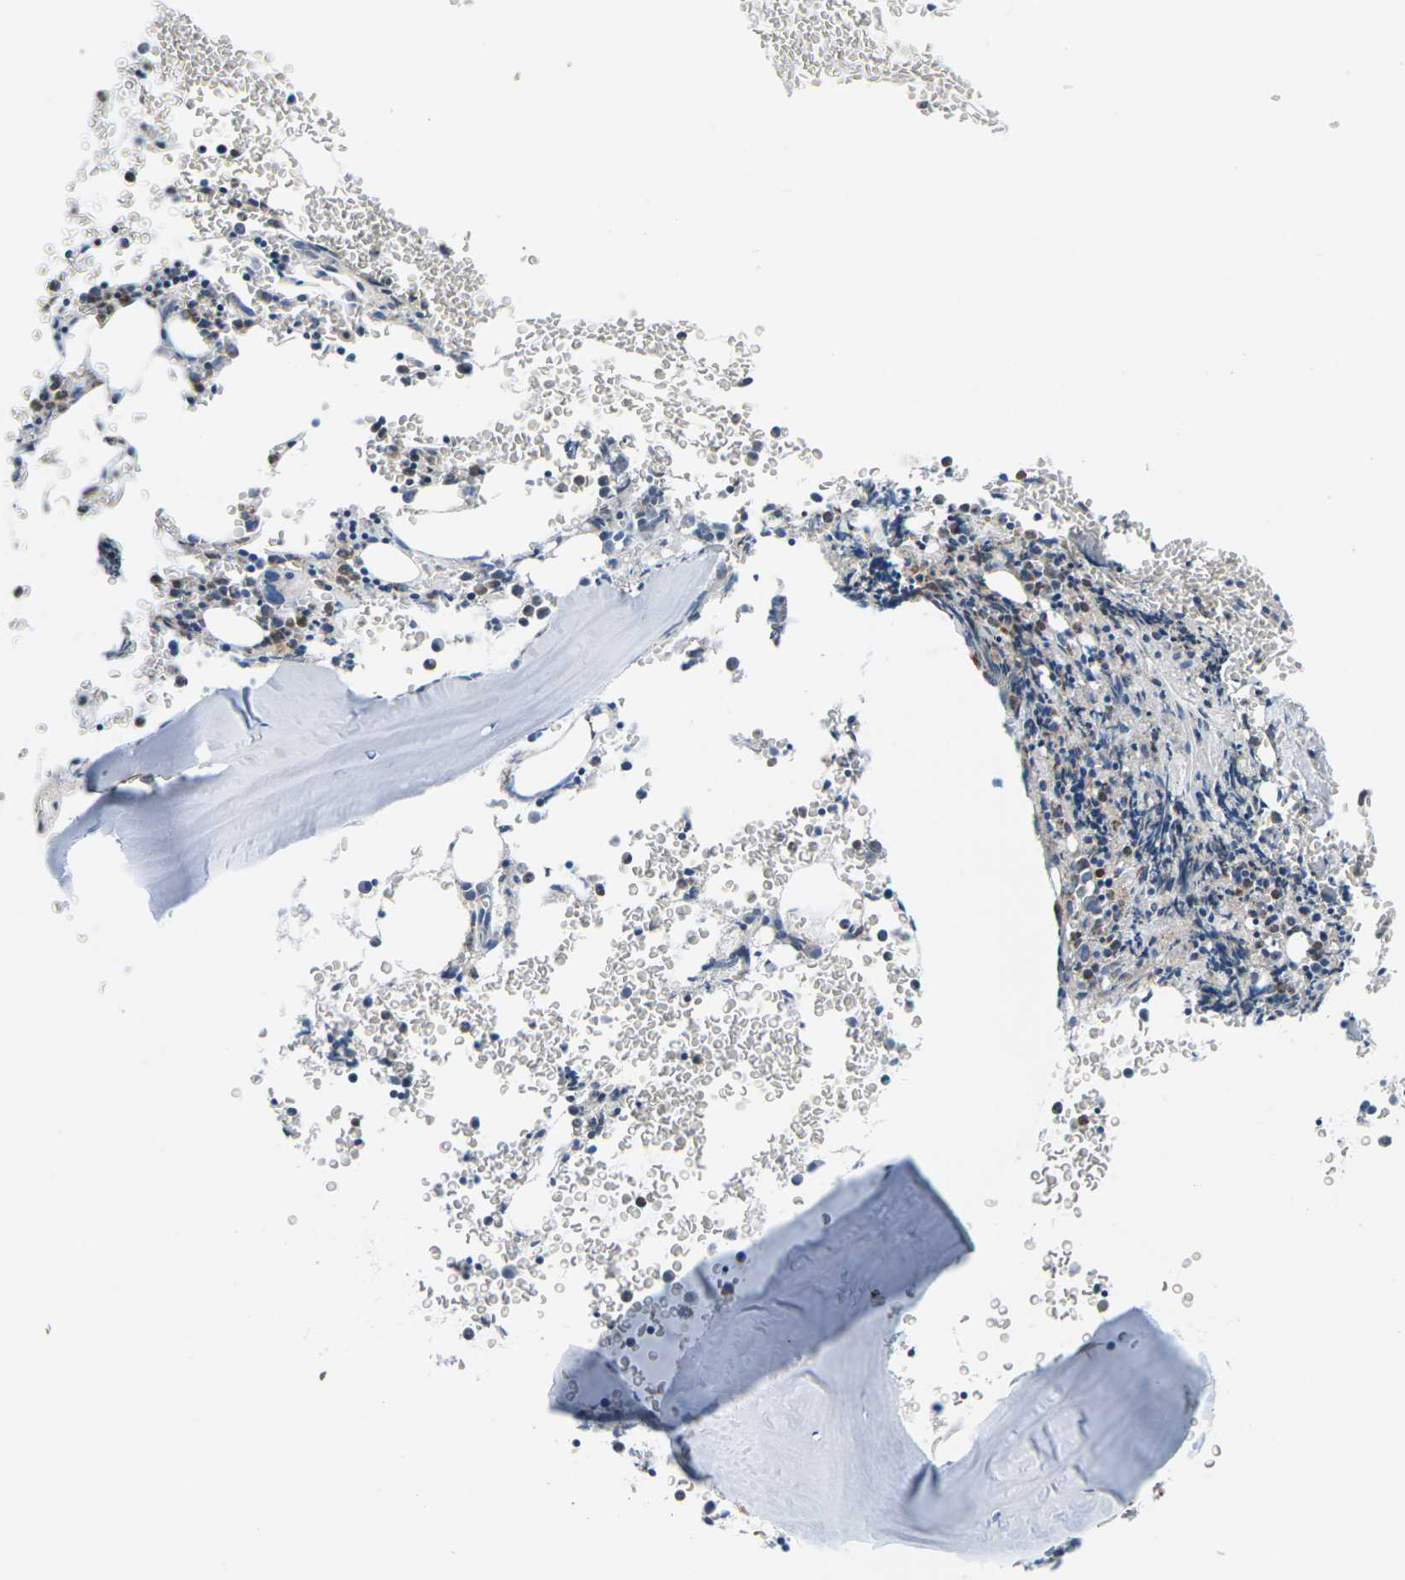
{"staining": {"intensity": "moderate", "quantity": "25%-75%", "location": "cytoplasmic/membranous,nuclear"}, "tissue": "bone marrow", "cell_type": "Hematopoietic cells", "image_type": "normal", "snomed": [{"axis": "morphology", "description": "Normal tissue, NOS"}, {"axis": "morphology", "description": "Inflammation, NOS"}, {"axis": "topography", "description": "Bone marrow"}], "caption": "Bone marrow stained with immunohistochemistry shows moderate cytoplasmic/membranous,nuclear staining in about 25%-75% of hematopoietic cells.", "gene": "COX6C", "patient": {"sex": "female", "age": 56}}